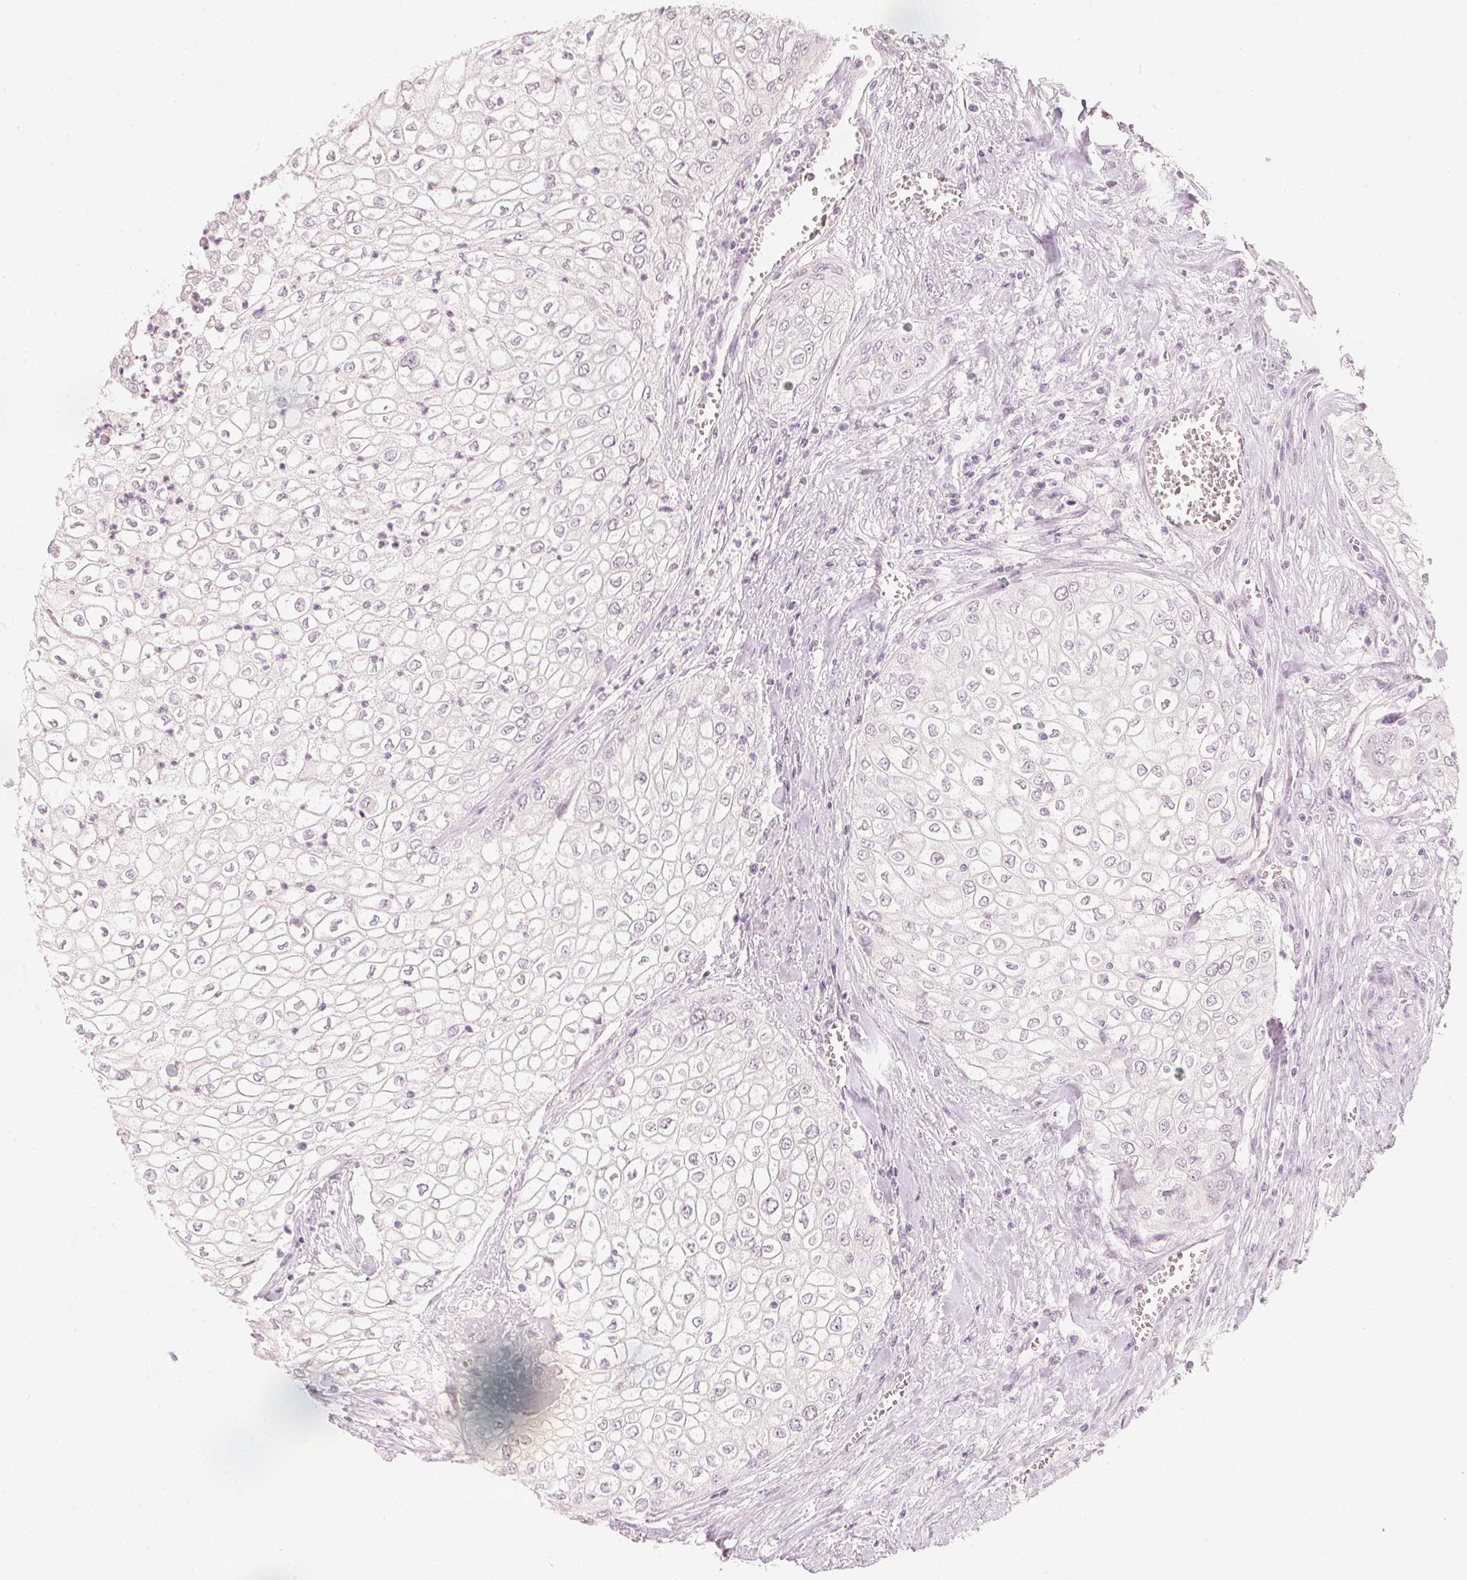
{"staining": {"intensity": "negative", "quantity": "none", "location": "none"}, "tissue": "urothelial cancer", "cell_type": "Tumor cells", "image_type": "cancer", "snomed": [{"axis": "morphology", "description": "Urothelial carcinoma, High grade"}, {"axis": "topography", "description": "Urinary bladder"}], "caption": "Immunohistochemistry (IHC) of urothelial cancer demonstrates no positivity in tumor cells.", "gene": "CALB1", "patient": {"sex": "male", "age": 62}}